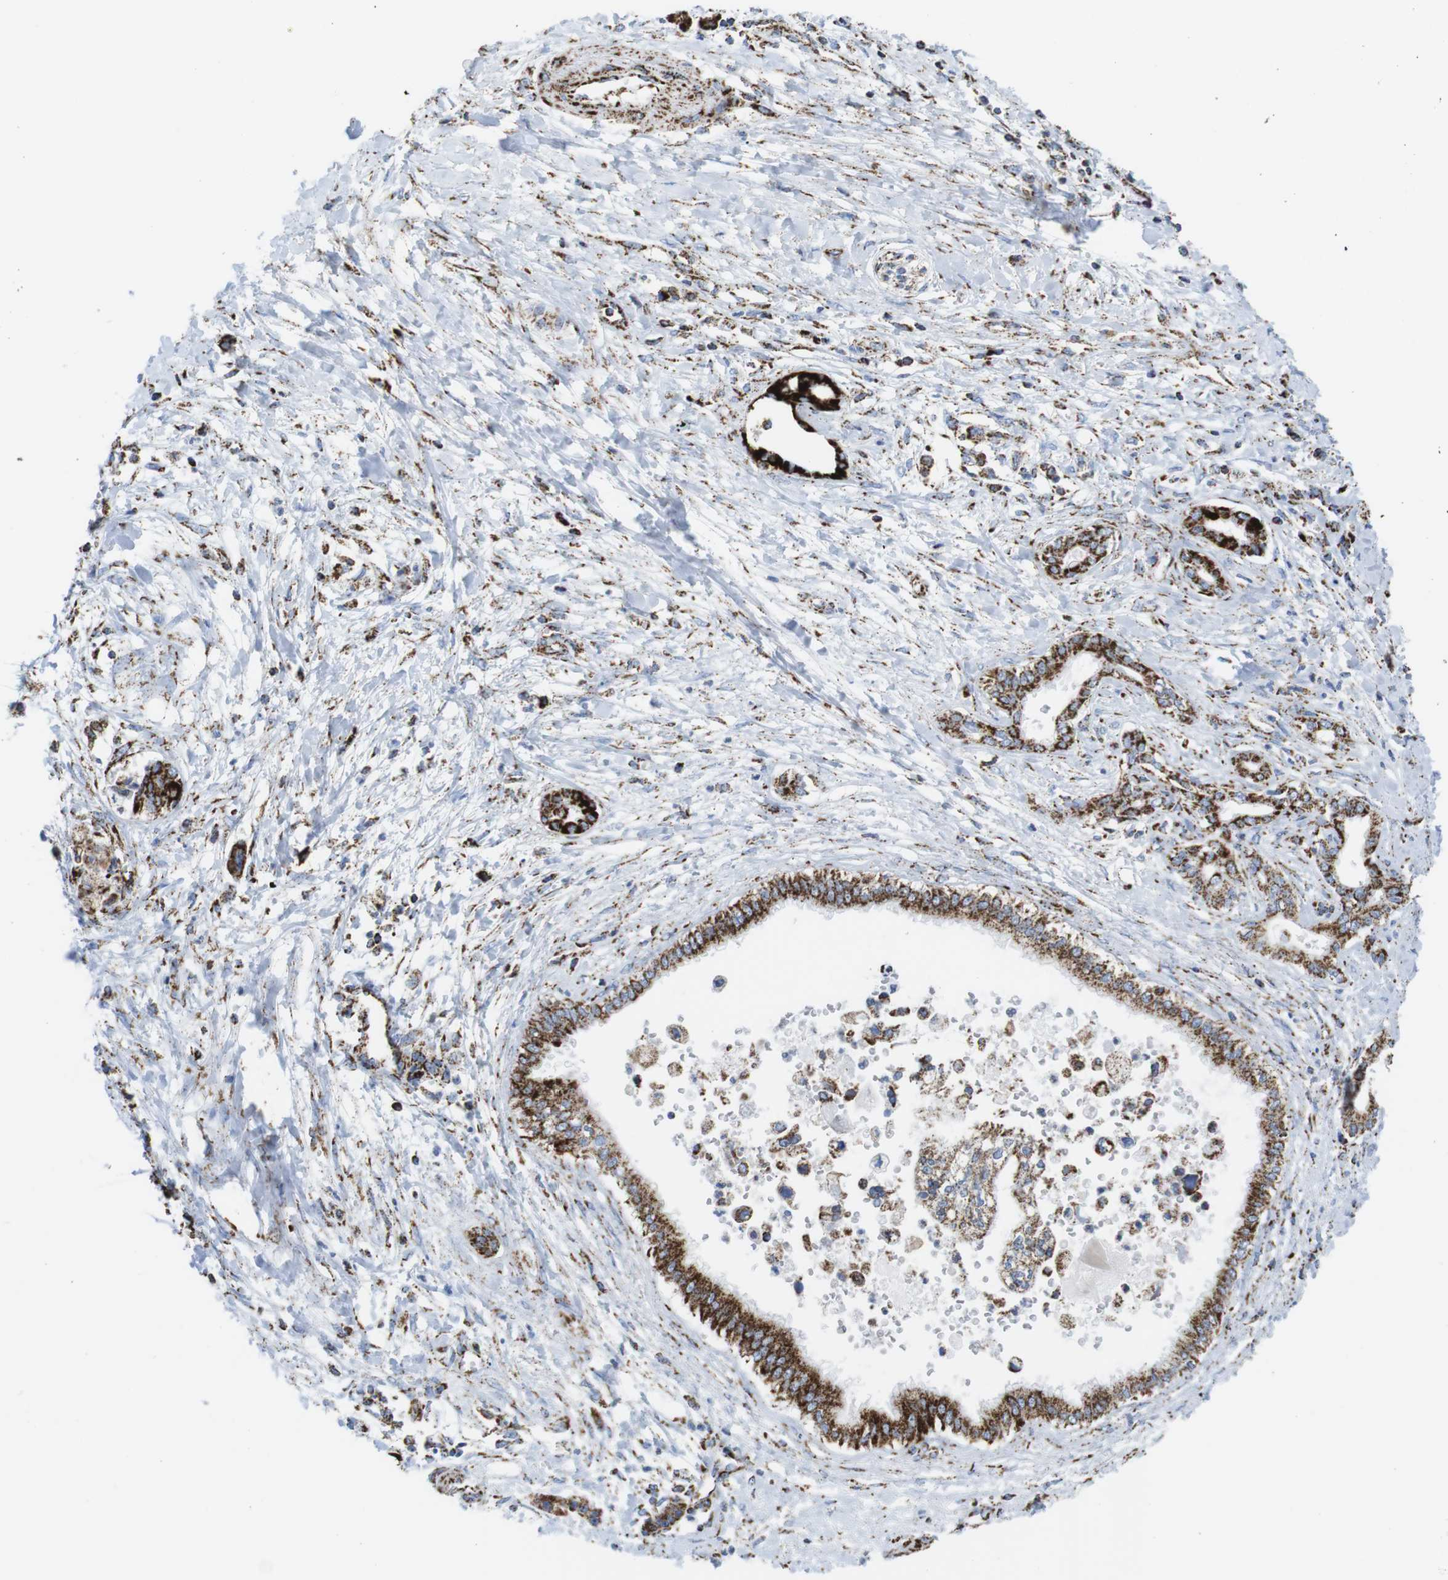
{"staining": {"intensity": "strong", "quantity": ">75%", "location": "cytoplasmic/membranous"}, "tissue": "pancreatic cancer", "cell_type": "Tumor cells", "image_type": "cancer", "snomed": [{"axis": "morphology", "description": "Adenocarcinoma, NOS"}, {"axis": "topography", "description": "Pancreas"}], "caption": "Pancreatic cancer (adenocarcinoma) stained with DAB immunohistochemistry (IHC) demonstrates high levels of strong cytoplasmic/membranous positivity in about >75% of tumor cells.", "gene": "ATP5PO", "patient": {"sex": "male", "age": 56}}